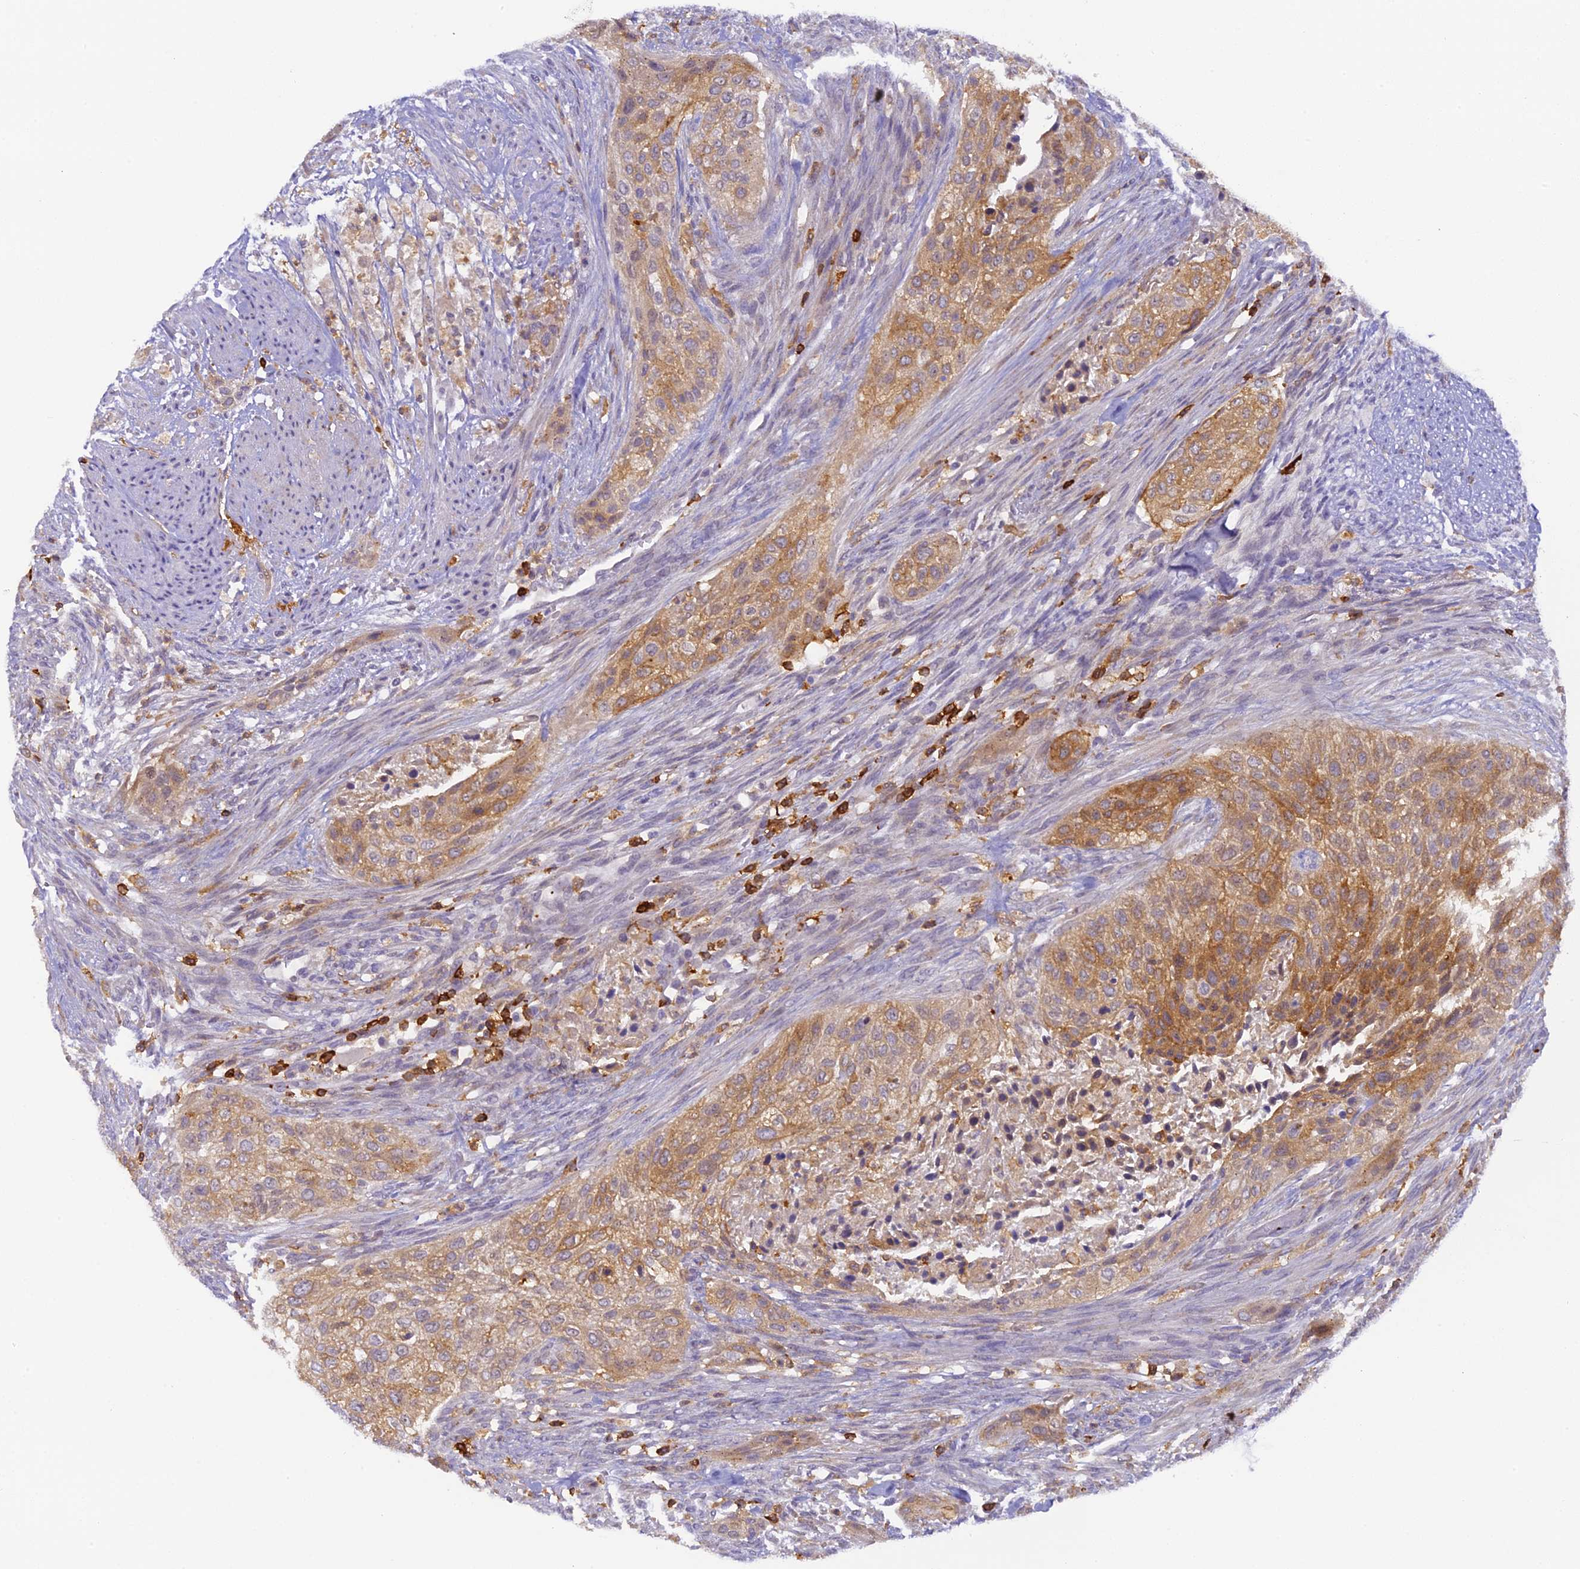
{"staining": {"intensity": "moderate", "quantity": ">75%", "location": "cytoplasmic/membranous"}, "tissue": "urothelial cancer", "cell_type": "Tumor cells", "image_type": "cancer", "snomed": [{"axis": "morphology", "description": "Urothelial carcinoma, High grade"}, {"axis": "topography", "description": "Urinary bladder"}], "caption": "Human high-grade urothelial carcinoma stained with a protein marker displays moderate staining in tumor cells.", "gene": "FYB1", "patient": {"sex": "male", "age": 35}}